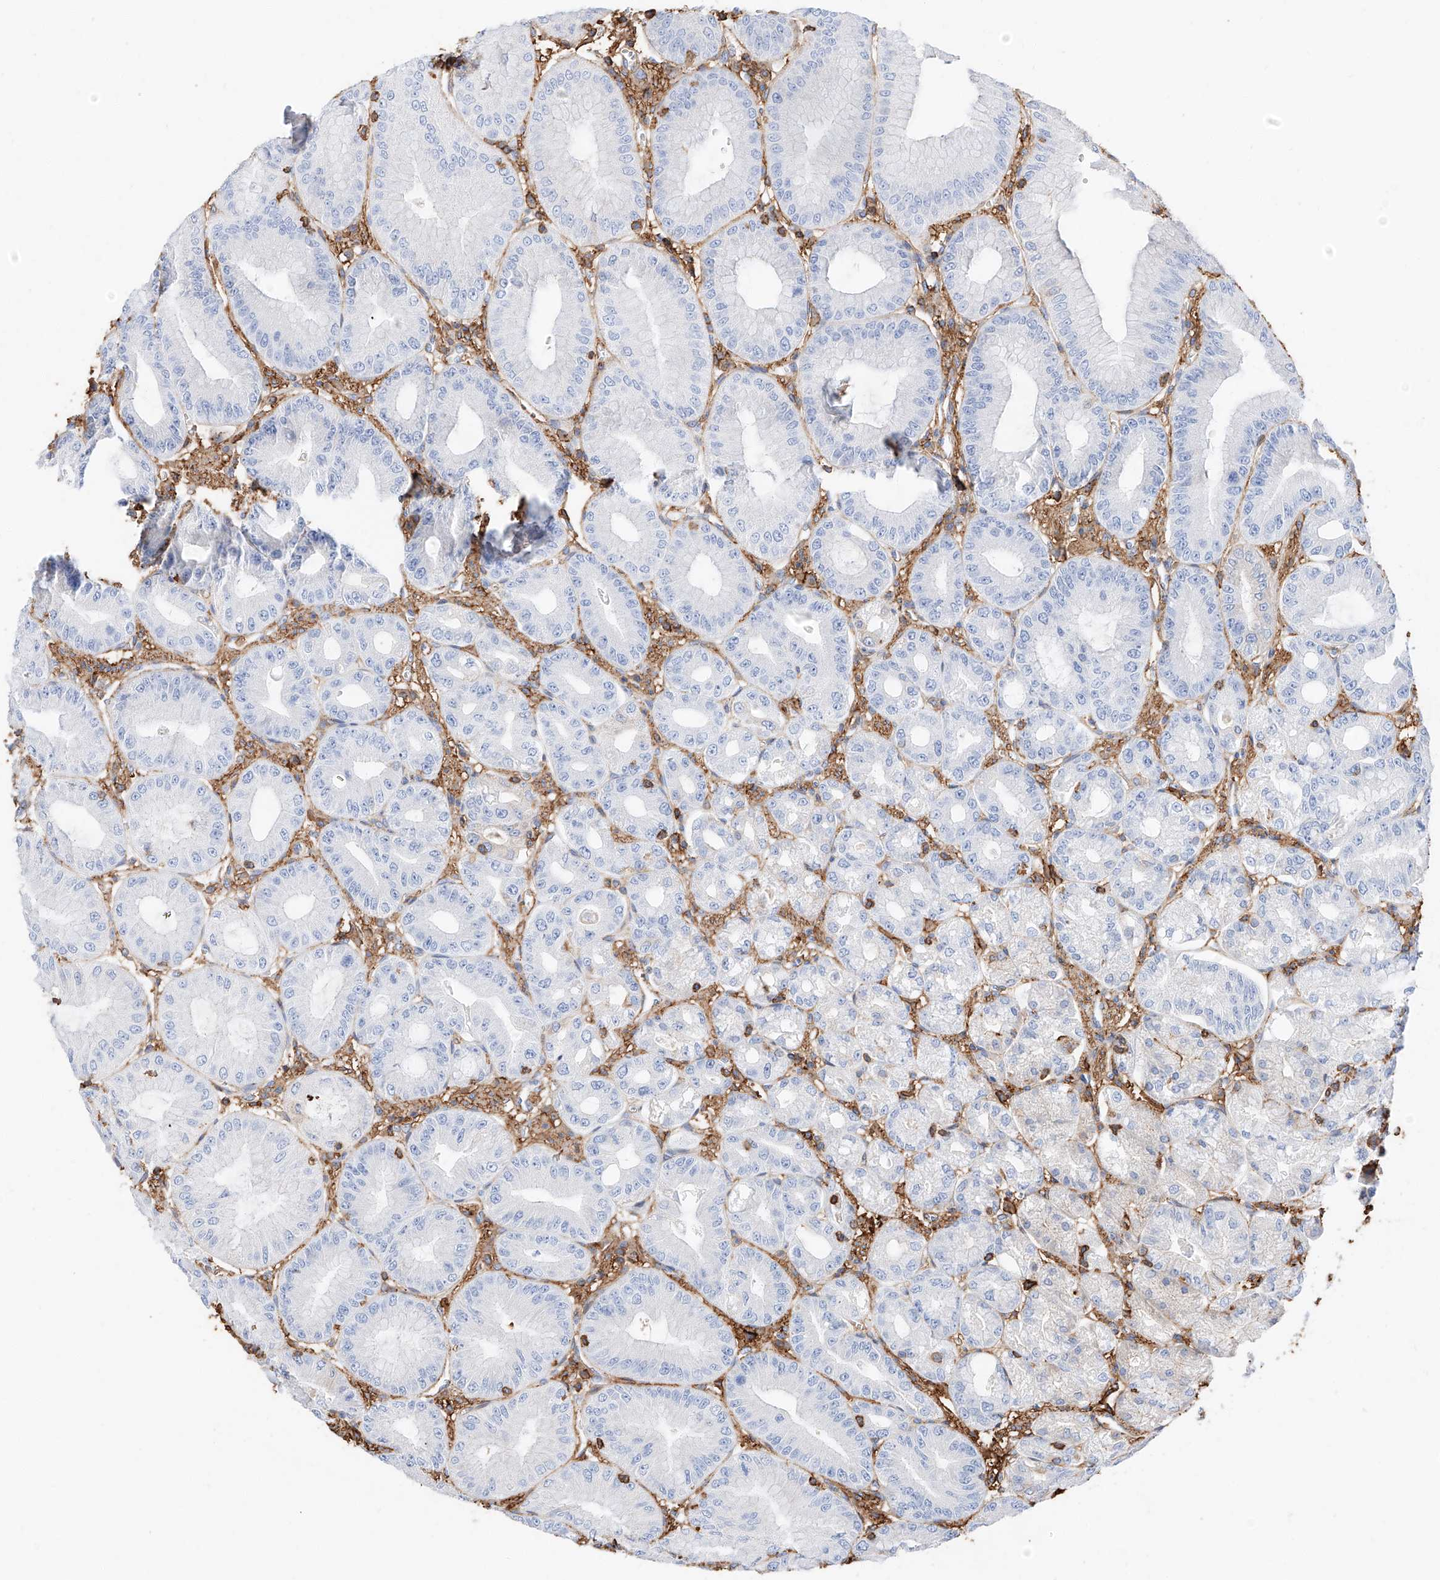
{"staining": {"intensity": "moderate", "quantity": "<25%", "location": "cytoplasmic/membranous"}, "tissue": "stomach", "cell_type": "Glandular cells", "image_type": "normal", "snomed": [{"axis": "morphology", "description": "Normal tissue, NOS"}, {"axis": "topography", "description": "Stomach, lower"}], "caption": "This micrograph reveals immunohistochemistry staining of normal stomach, with low moderate cytoplasmic/membranous expression in about <25% of glandular cells.", "gene": "WFS1", "patient": {"sex": "male", "age": 71}}